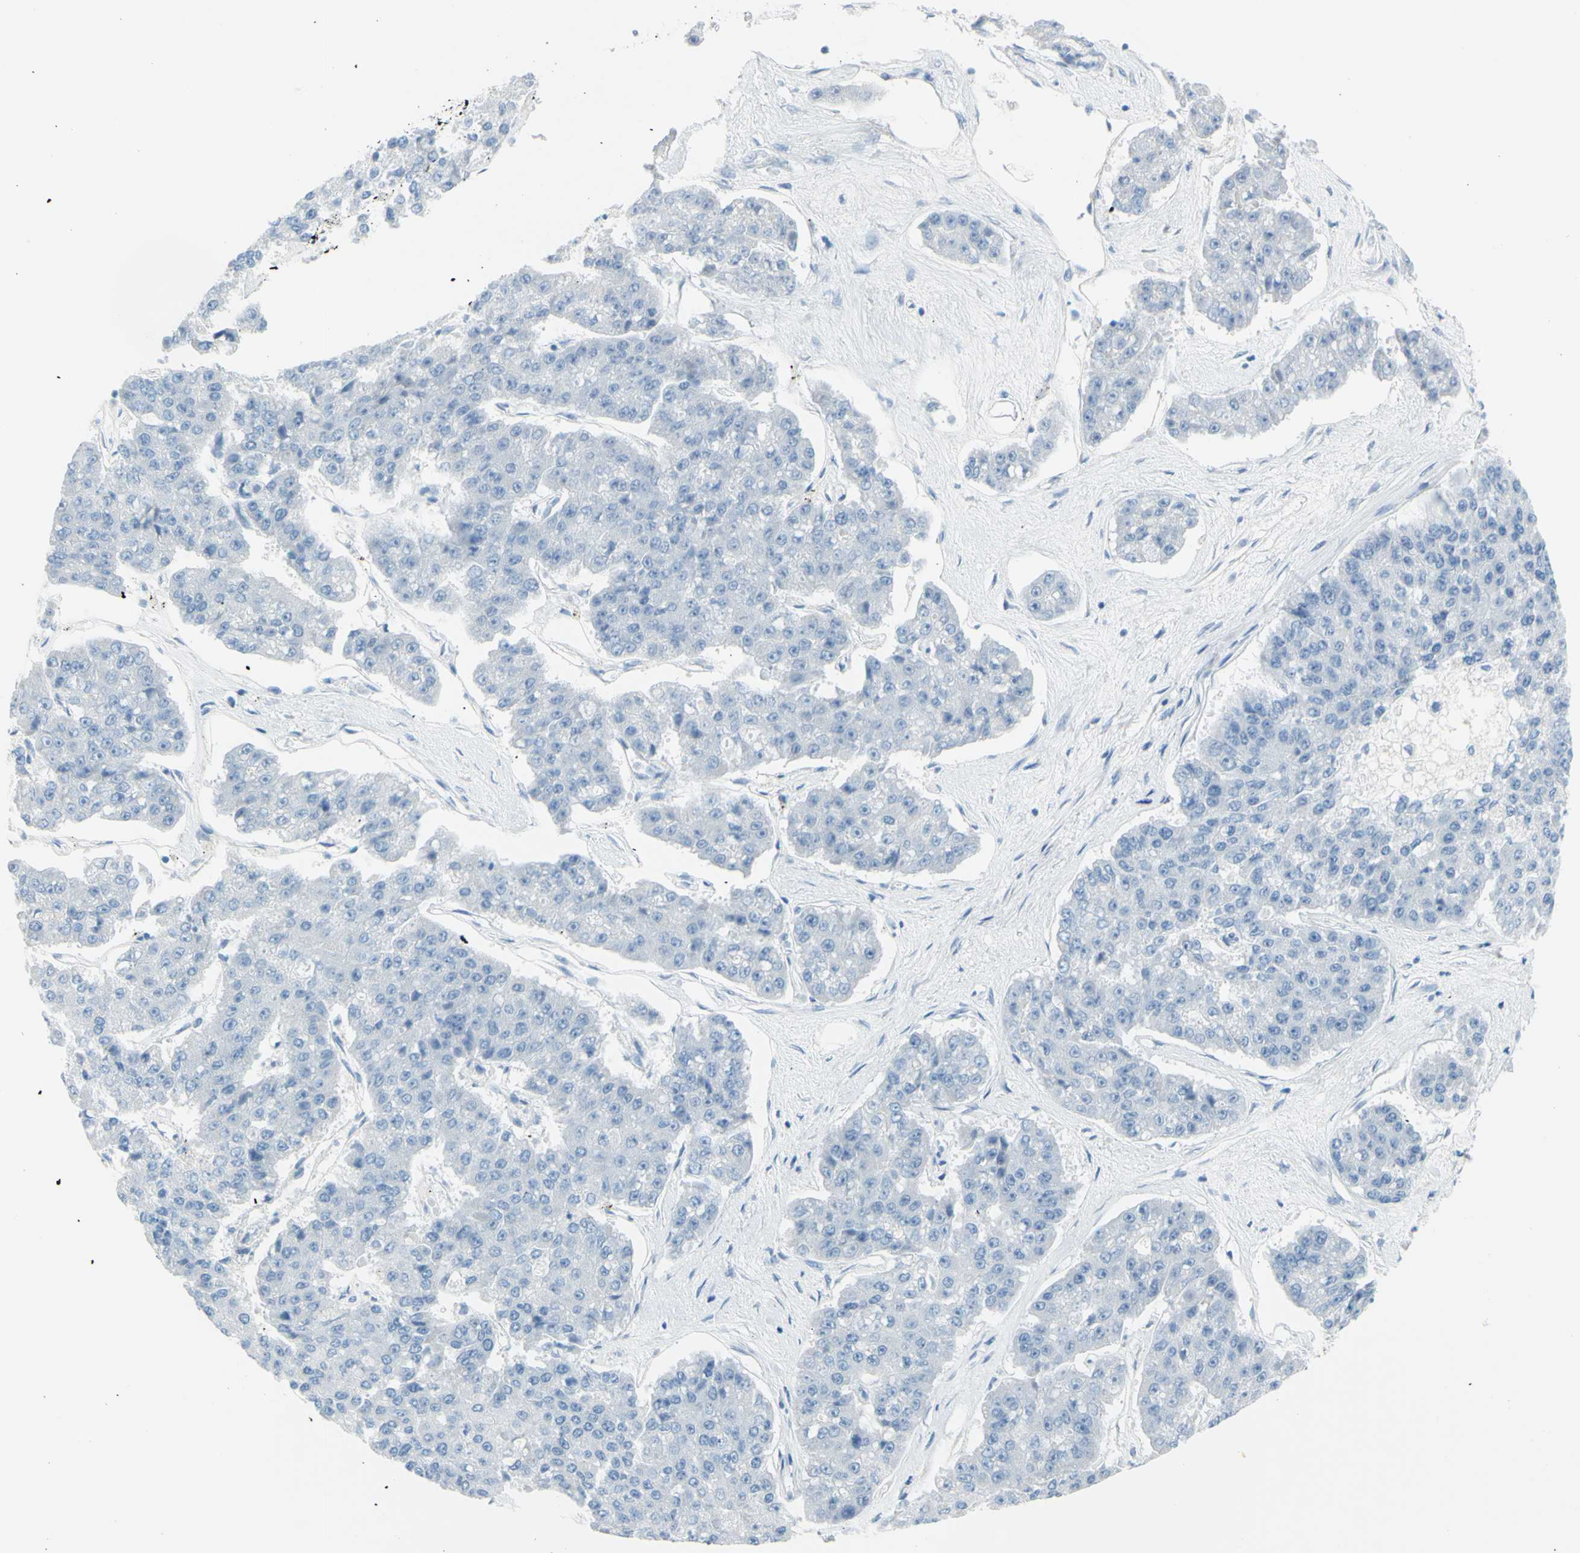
{"staining": {"intensity": "negative", "quantity": "none", "location": "none"}, "tissue": "pancreatic cancer", "cell_type": "Tumor cells", "image_type": "cancer", "snomed": [{"axis": "morphology", "description": "Adenocarcinoma, NOS"}, {"axis": "topography", "description": "Pancreas"}], "caption": "This micrograph is of pancreatic cancer stained with IHC to label a protein in brown with the nuclei are counter-stained blue. There is no positivity in tumor cells.", "gene": "DCT", "patient": {"sex": "male", "age": 50}}